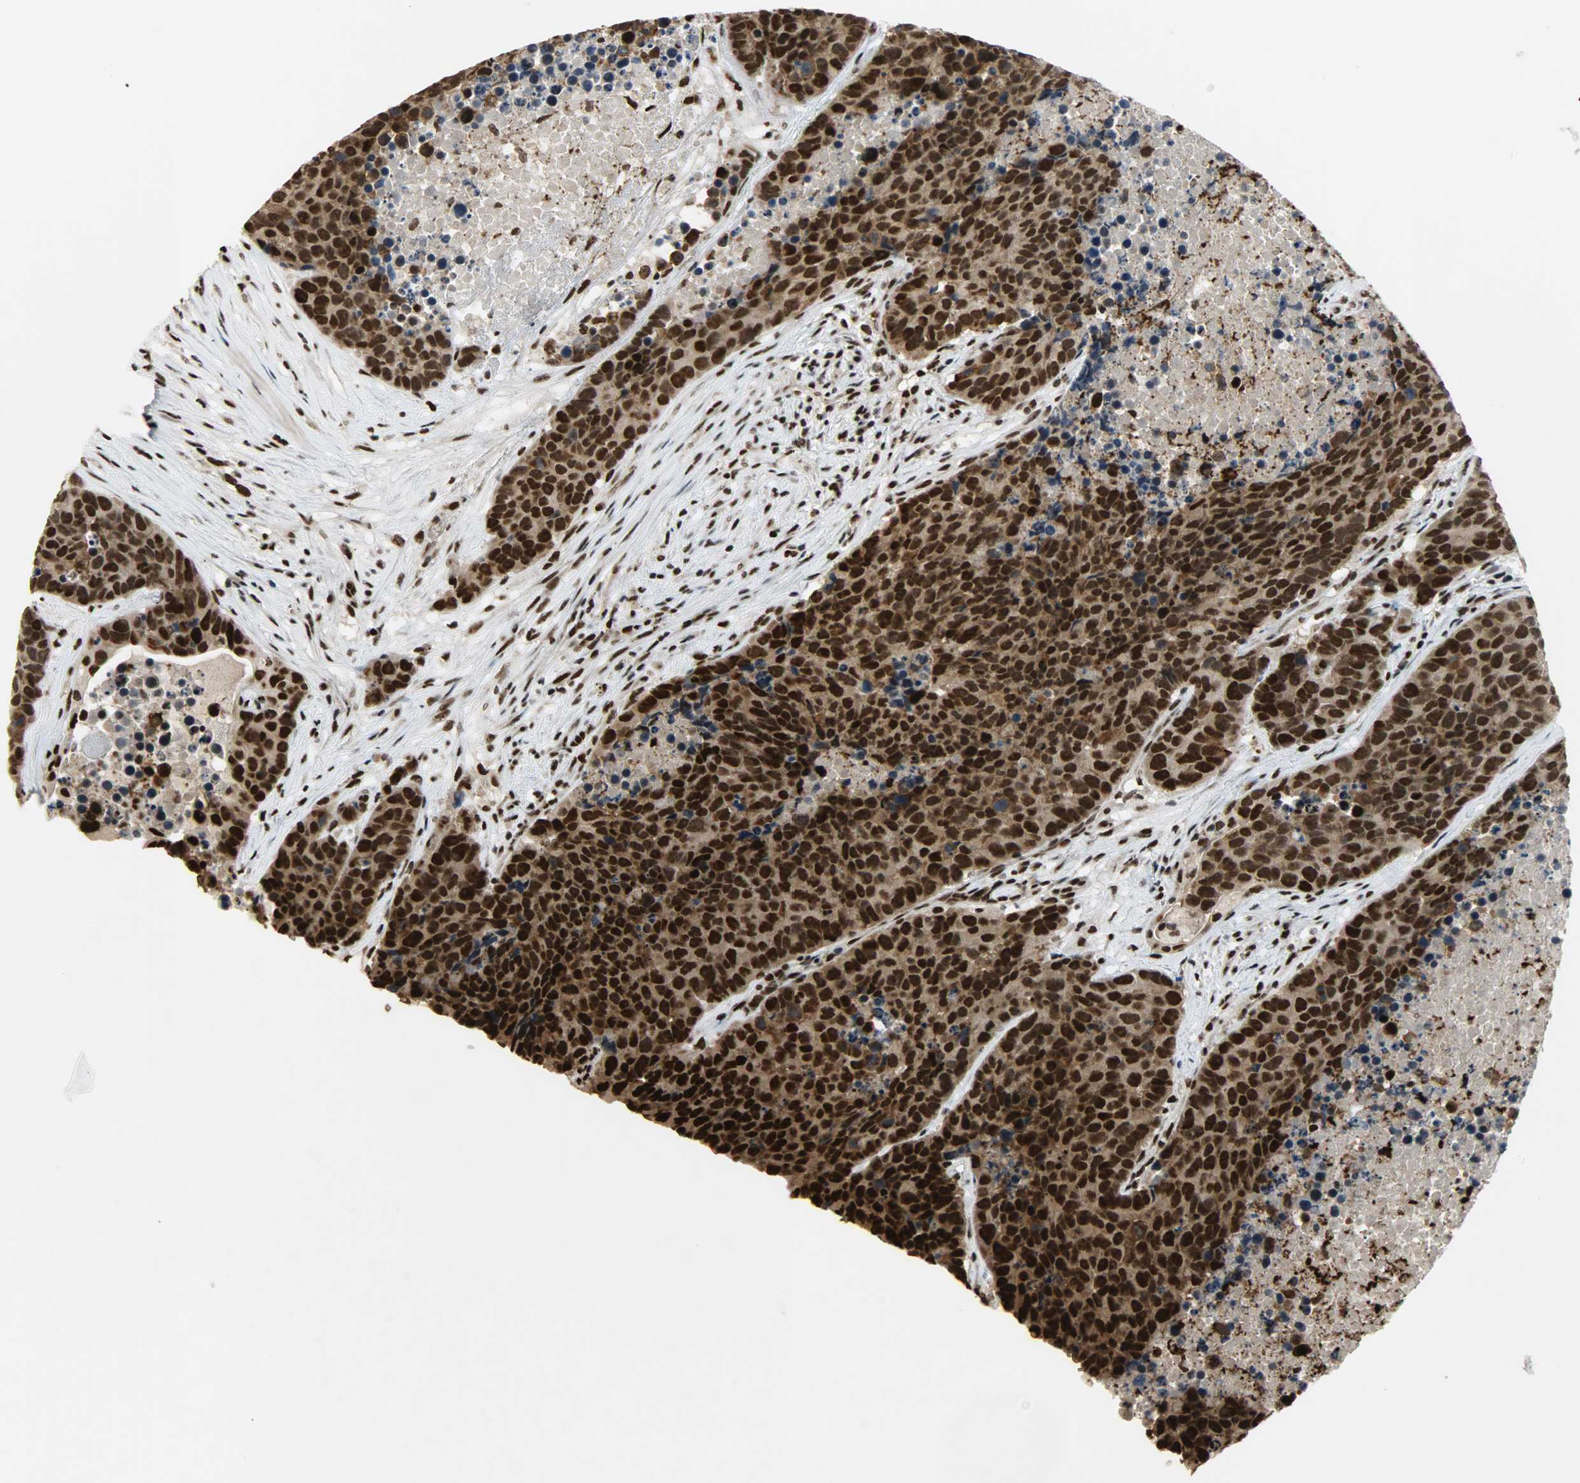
{"staining": {"intensity": "strong", "quantity": ">75%", "location": "cytoplasmic/membranous,nuclear"}, "tissue": "carcinoid", "cell_type": "Tumor cells", "image_type": "cancer", "snomed": [{"axis": "morphology", "description": "Carcinoid, malignant, NOS"}, {"axis": "topography", "description": "Lung"}], "caption": "DAB (3,3'-diaminobenzidine) immunohistochemical staining of carcinoid reveals strong cytoplasmic/membranous and nuclear protein positivity in about >75% of tumor cells.", "gene": "SNAI1", "patient": {"sex": "male", "age": 60}}